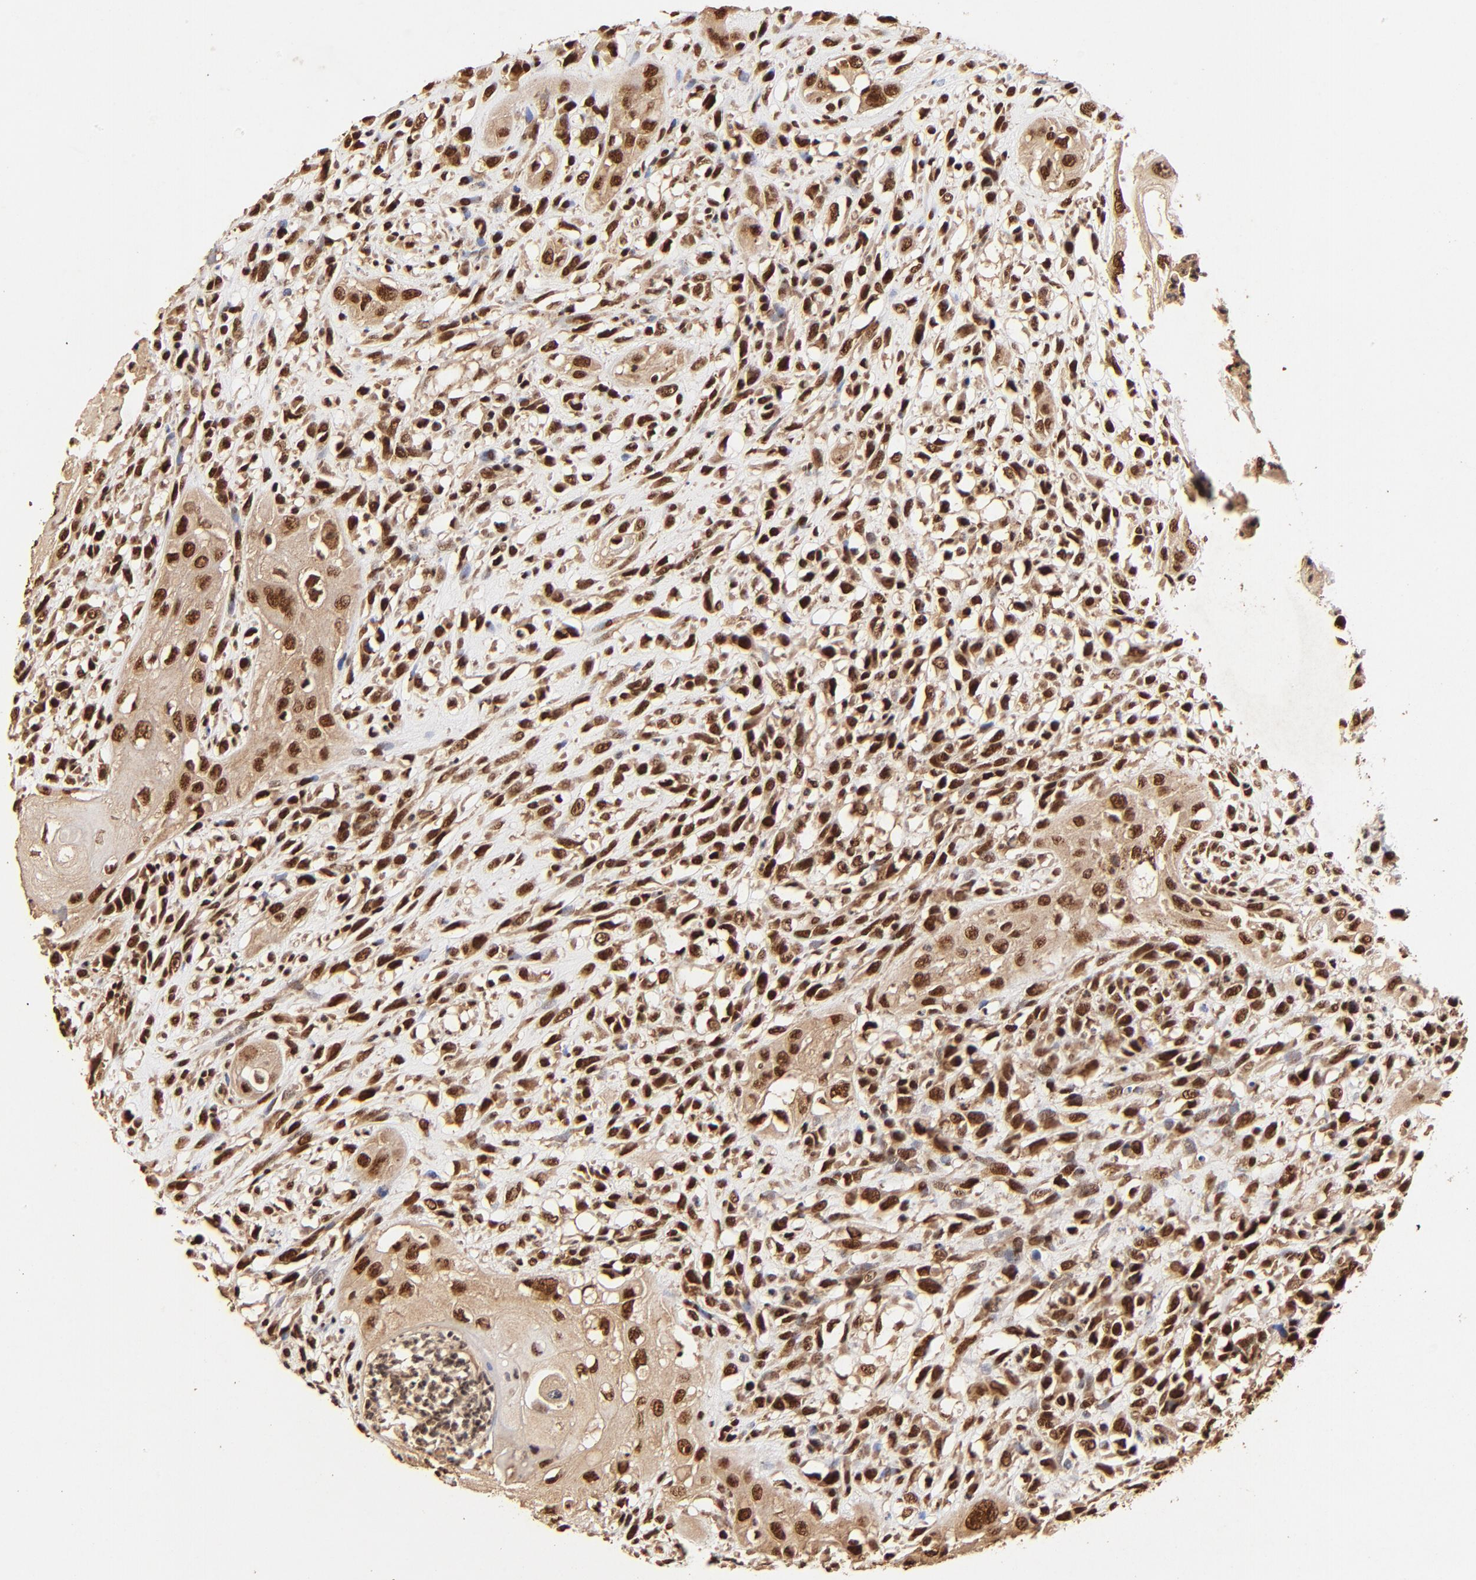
{"staining": {"intensity": "strong", "quantity": ">75%", "location": "cytoplasmic/membranous,nuclear"}, "tissue": "head and neck cancer", "cell_type": "Tumor cells", "image_type": "cancer", "snomed": [{"axis": "morphology", "description": "Necrosis, NOS"}, {"axis": "morphology", "description": "Neoplasm, malignant, NOS"}, {"axis": "topography", "description": "Salivary gland"}, {"axis": "topography", "description": "Head-Neck"}], "caption": "Head and neck cancer stained with DAB IHC demonstrates high levels of strong cytoplasmic/membranous and nuclear positivity in about >75% of tumor cells. The protein is shown in brown color, while the nuclei are stained blue.", "gene": "MED12", "patient": {"sex": "male", "age": 43}}